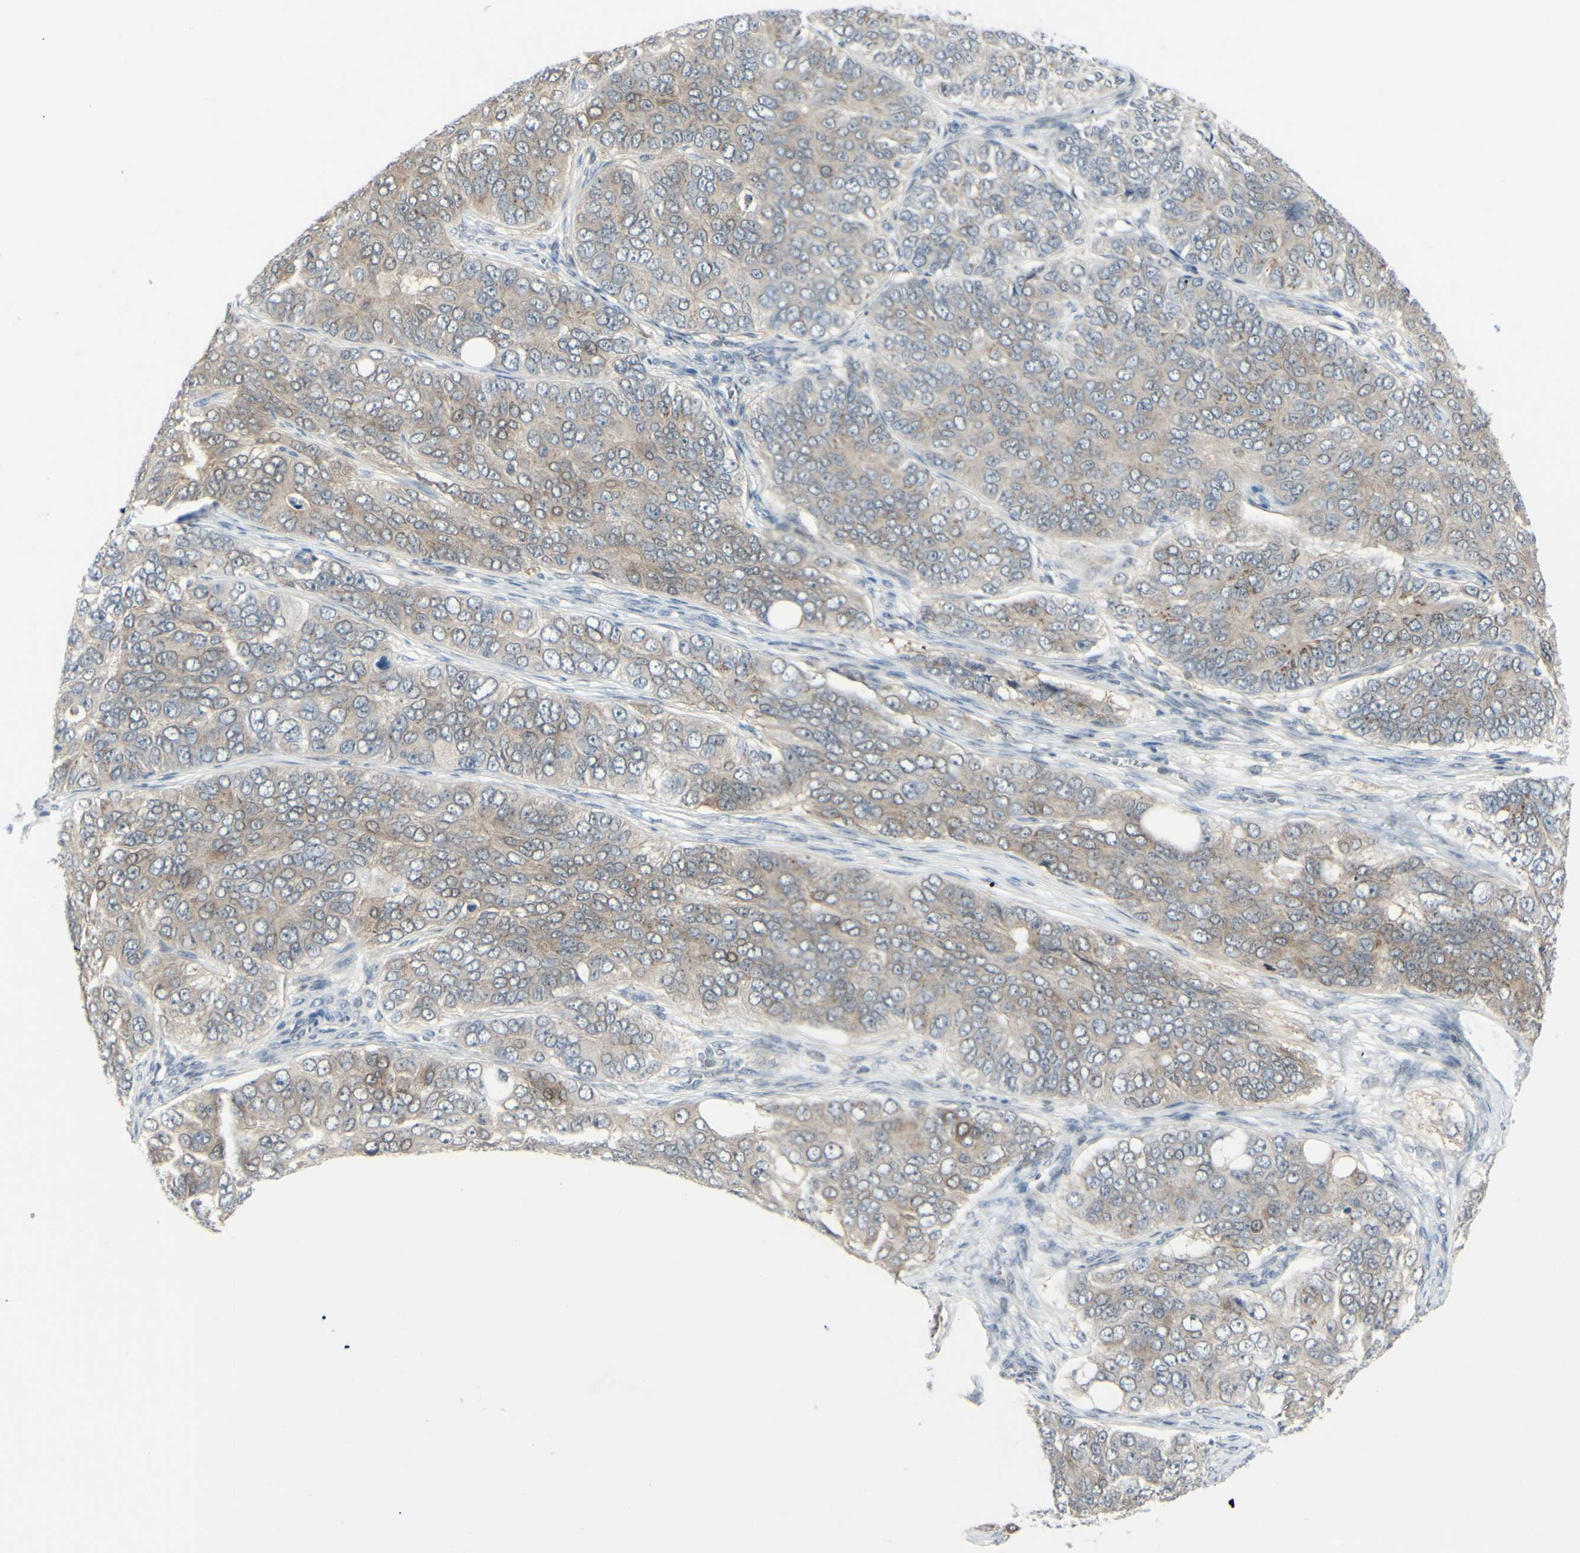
{"staining": {"intensity": "weak", "quantity": ">75%", "location": "cytoplasmic/membranous"}, "tissue": "ovarian cancer", "cell_type": "Tumor cells", "image_type": "cancer", "snomed": [{"axis": "morphology", "description": "Carcinoma, endometroid"}, {"axis": "topography", "description": "Ovary"}], "caption": "There is low levels of weak cytoplasmic/membranous positivity in tumor cells of ovarian endometroid carcinoma, as demonstrated by immunohistochemical staining (brown color).", "gene": "ETNK1", "patient": {"sex": "female", "age": 51}}